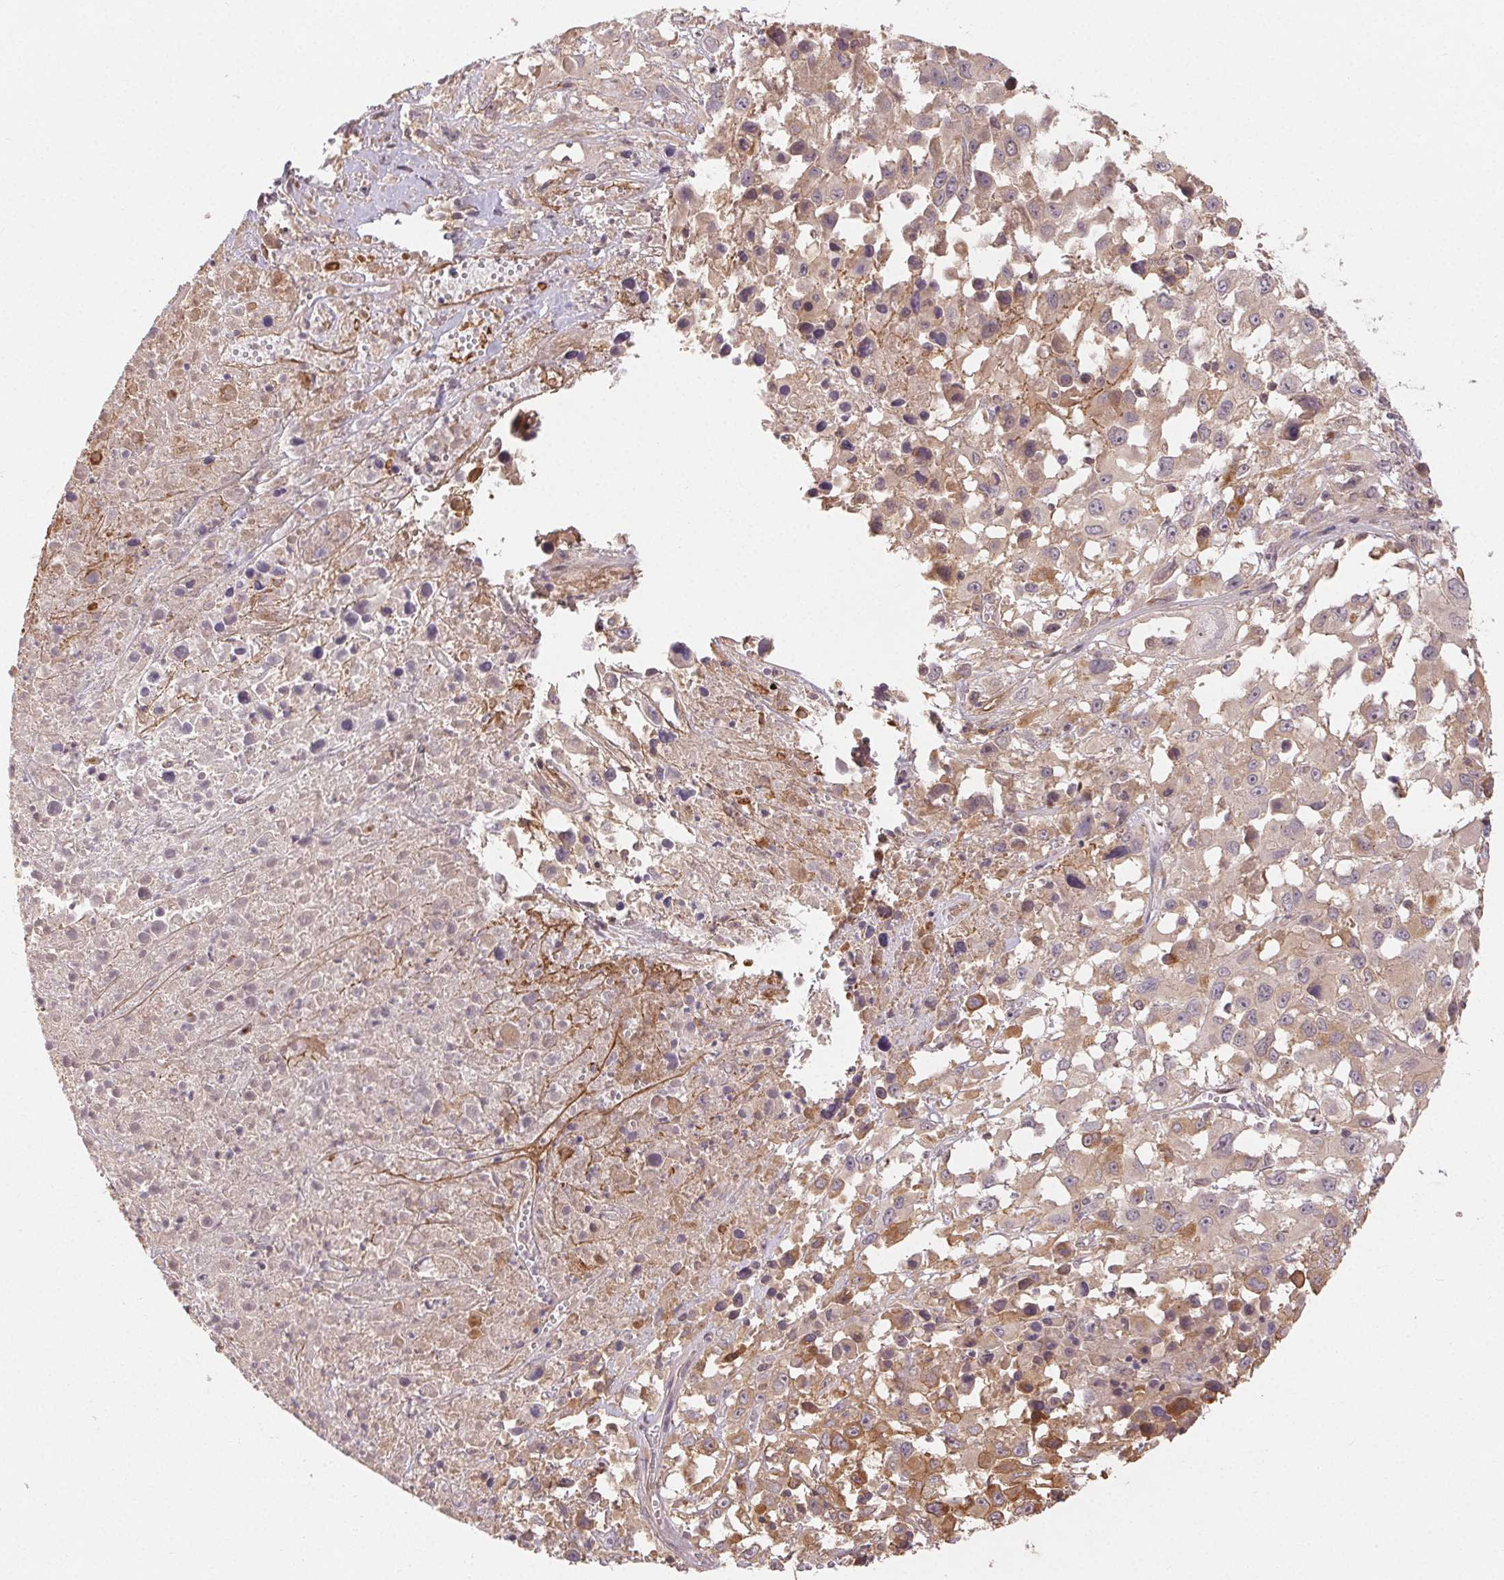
{"staining": {"intensity": "moderate", "quantity": "25%-75%", "location": "cytoplasmic/membranous"}, "tissue": "melanoma", "cell_type": "Tumor cells", "image_type": "cancer", "snomed": [{"axis": "morphology", "description": "Malignant melanoma, Metastatic site"}, {"axis": "topography", "description": "Soft tissue"}], "caption": "Protein staining demonstrates moderate cytoplasmic/membranous positivity in about 25%-75% of tumor cells in melanoma. The staining was performed using DAB (3,3'-diaminobenzidine) to visualize the protein expression in brown, while the nuclei were stained in blue with hematoxylin (Magnification: 20x).", "gene": "MAPKAPK2", "patient": {"sex": "male", "age": 50}}